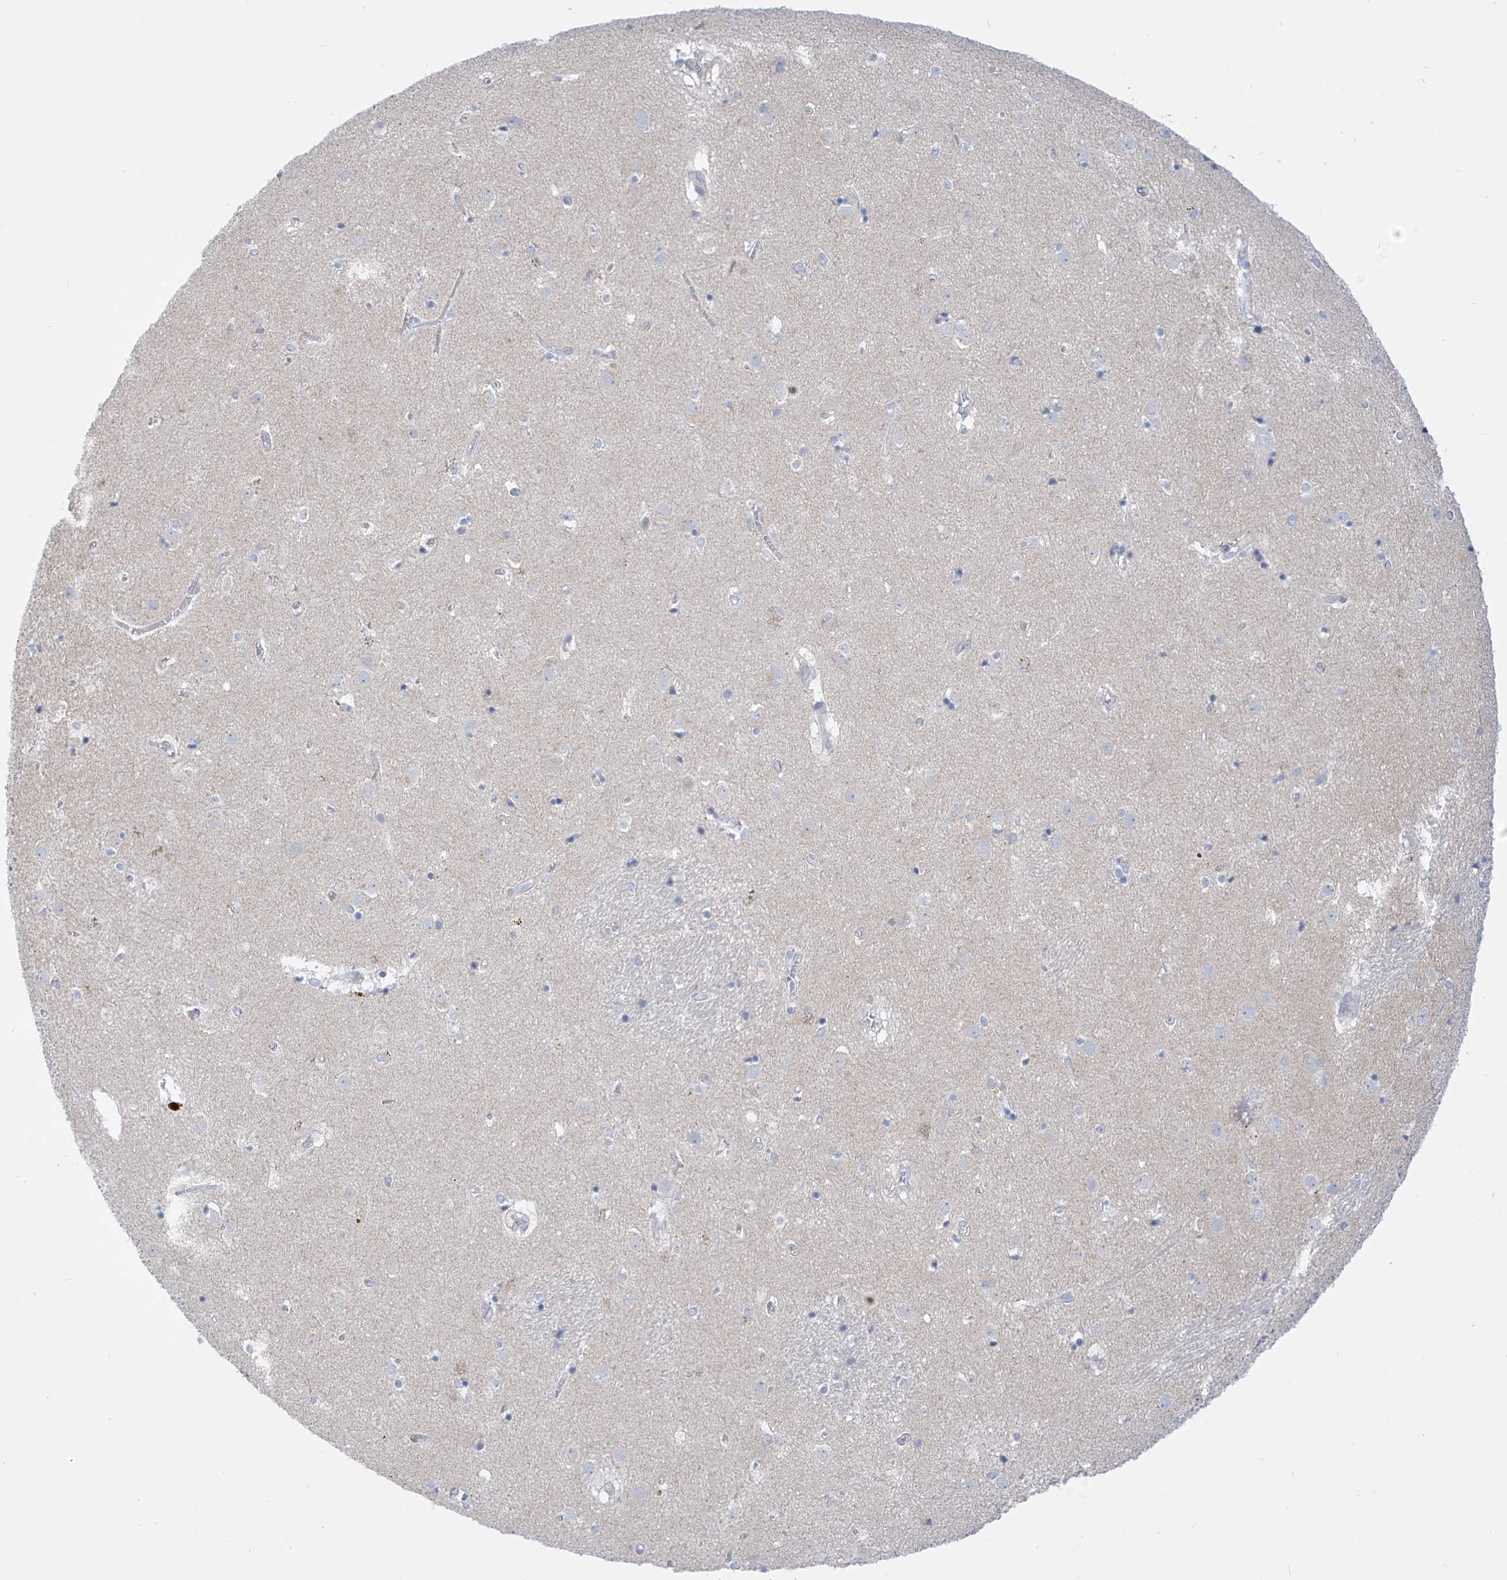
{"staining": {"intensity": "negative", "quantity": "none", "location": "none"}, "tissue": "caudate", "cell_type": "Glial cells", "image_type": "normal", "snomed": [{"axis": "morphology", "description": "Normal tissue, NOS"}, {"axis": "topography", "description": "Lateral ventricle wall"}], "caption": "There is no significant staining in glial cells of caudate. The staining is performed using DAB brown chromogen with nuclei counter-stained in using hematoxylin.", "gene": "FABP2", "patient": {"sex": "male", "age": 70}}